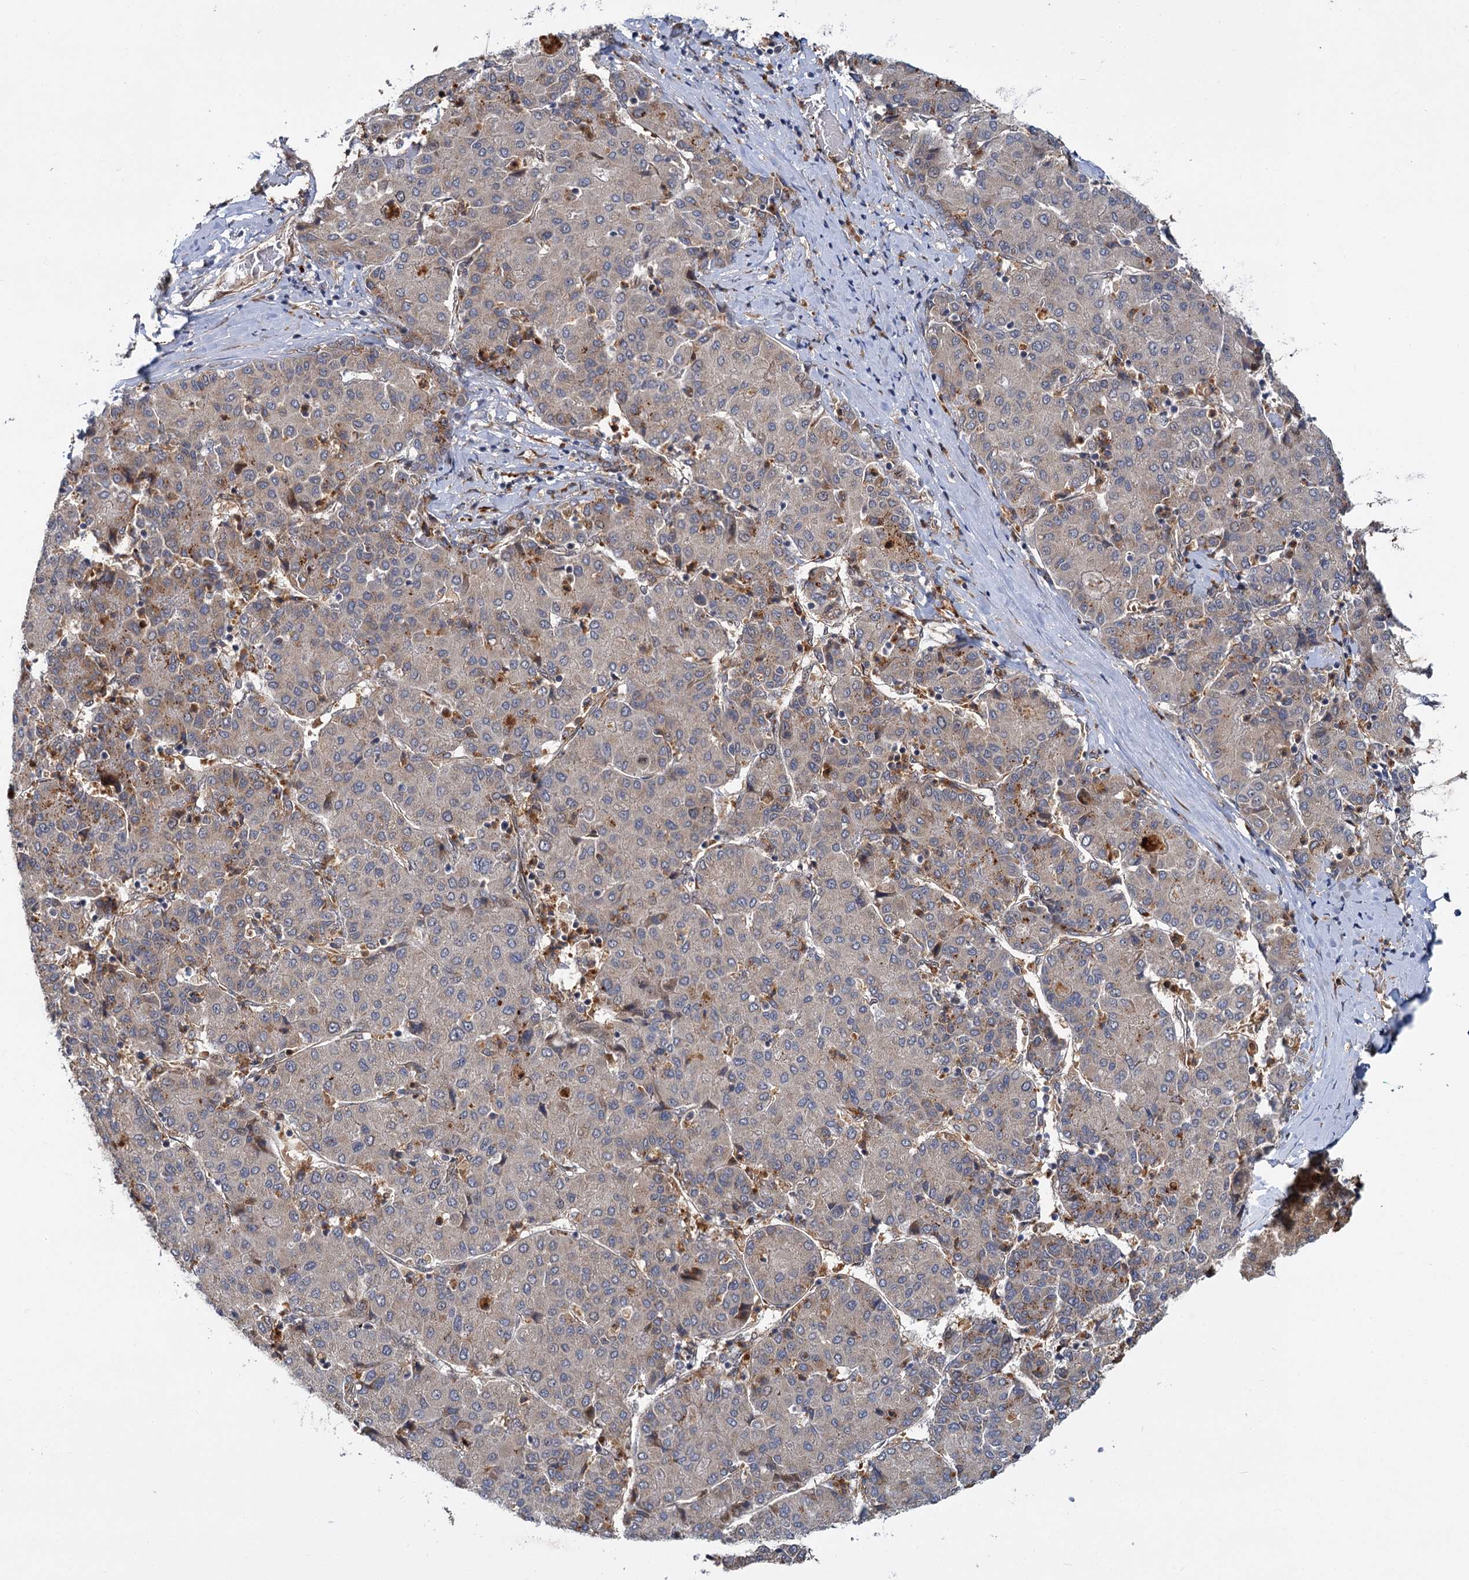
{"staining": {"intensity": "negative", "quantity": "none", "location": "none"}, "tissue": "liver cancer", "cell_type": "Tumor cells", "image_type": "cancer", "snomed": [{"axis": "morphology", "description": "Carcinoma, Hepatocellular, NOS"}, {"axis": "topography", "description": "Liver"}], "caption": "Liver cancer stained for a protein using IHC displays no expression tumor cells.", "gene": "APBA2", "patient": {"sex": "male", "age": 65}}